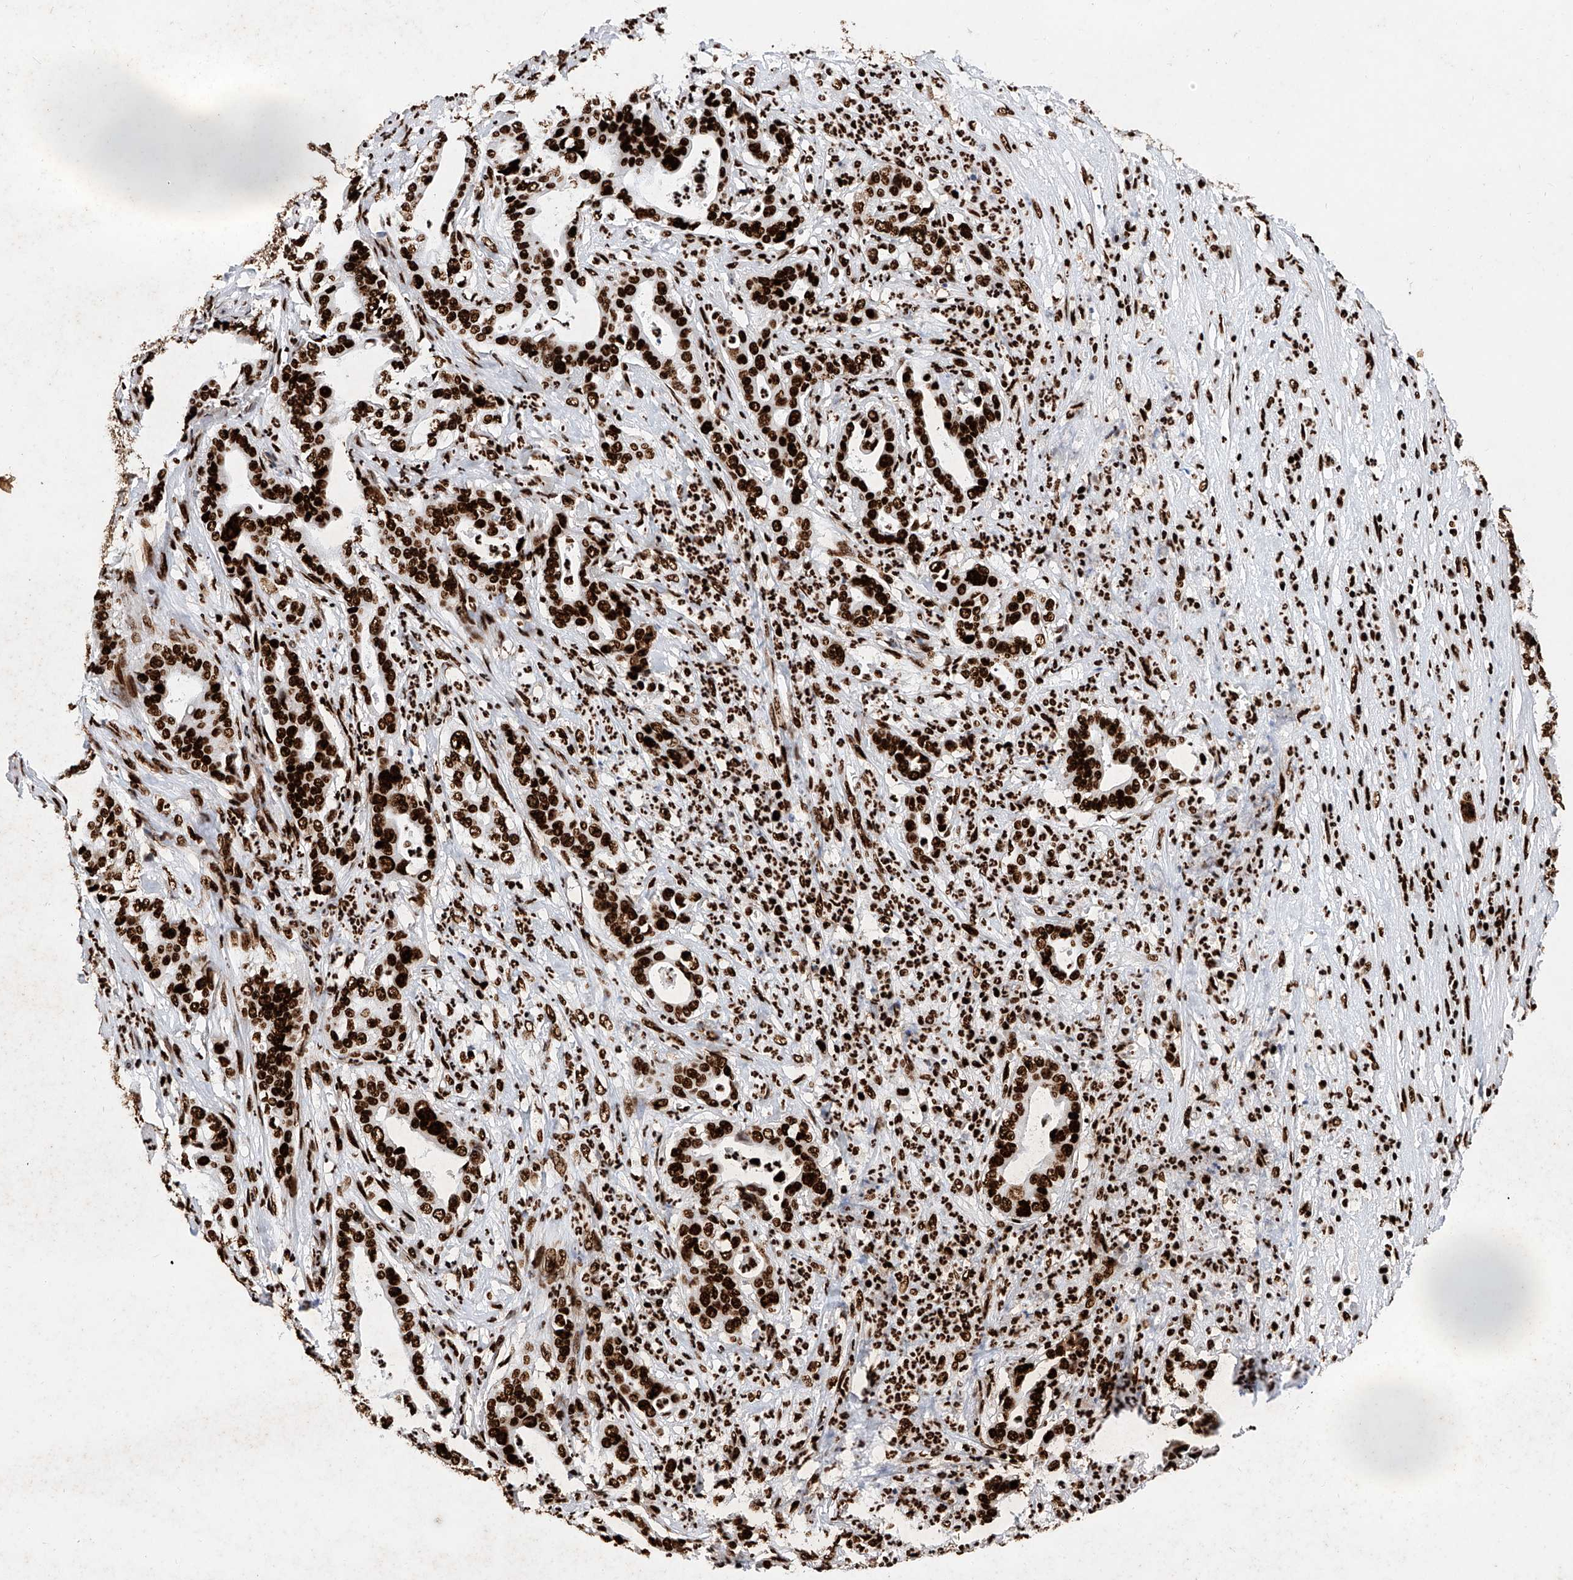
{"staining": {"intensity": "strong", "quantity": ">75%", "location": "nuclear"}, "tissue": "liver cancer", "cell_type": "Tumor cells", "image_type": "cancer", "snomed": [{"axis": "morphology", "description": "Cholangiocarcinoma"}, {"axis": "topography", "description": "Liver"}], "caption": "Protein analysis of cholangiocarcinoma (liver) tissue demonstrates strong nuclear expression in about >75% of tumor cells.", "gene": "SRSF6", "patient": {"sex": "female", "age": 61}}